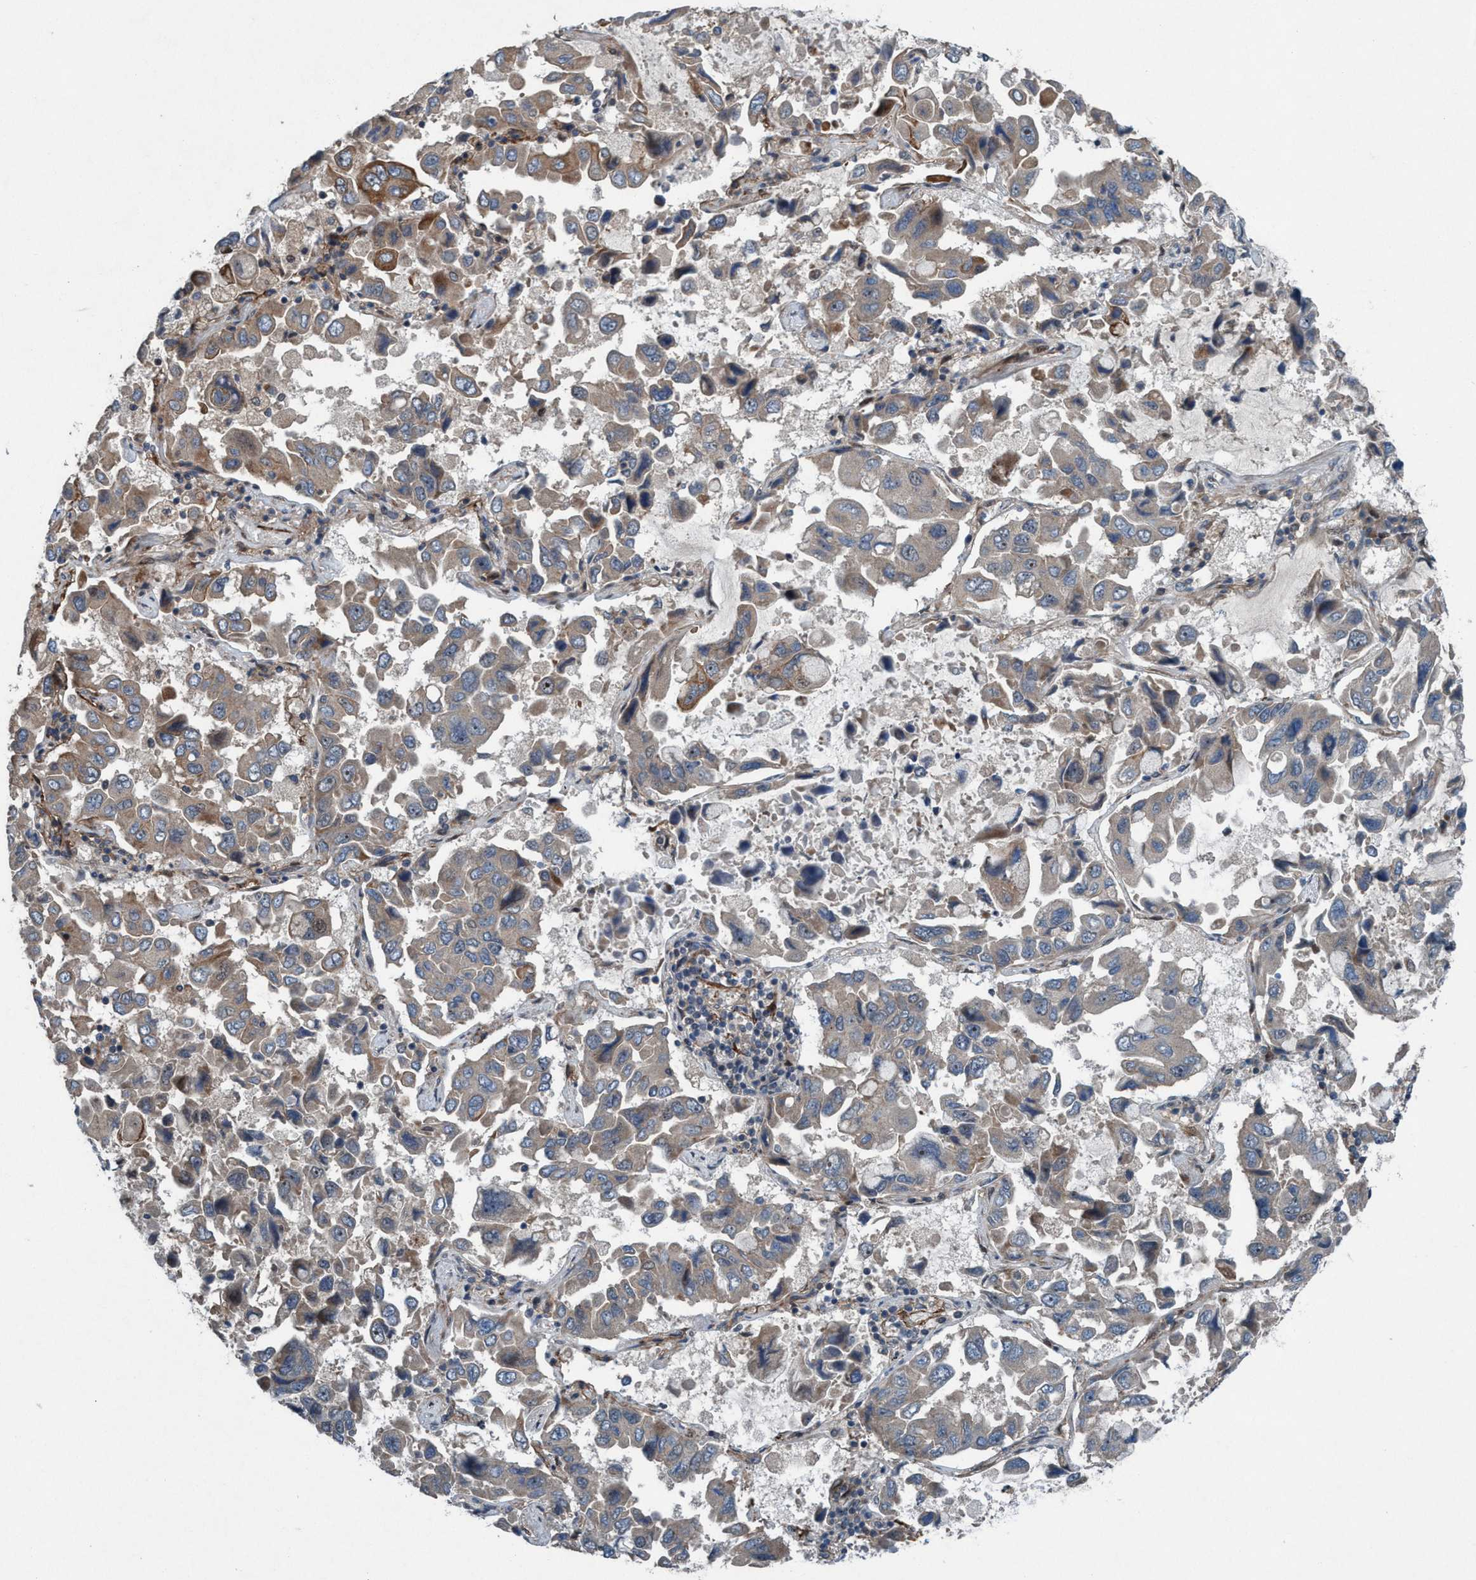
{"staining": {"intensity": "weak", "quantity": "25%-75%", "location": "cytoplasmic/membranous"}, "tissue": "lung cancer", "cell_type": "Tumor cells", "image_type": "cancer", "snomed": [{"axis": "morphology", "description": "Adenocarcinoma, NOS"}, {"axis": "topography", "description": "Lung"}], "caption": "Human lung adenocarcinoma stained with a protein marker exhibits weak staining in tumor cells.", "gene": "NISCH", "patient": {"sex": "male", "age": 64}}